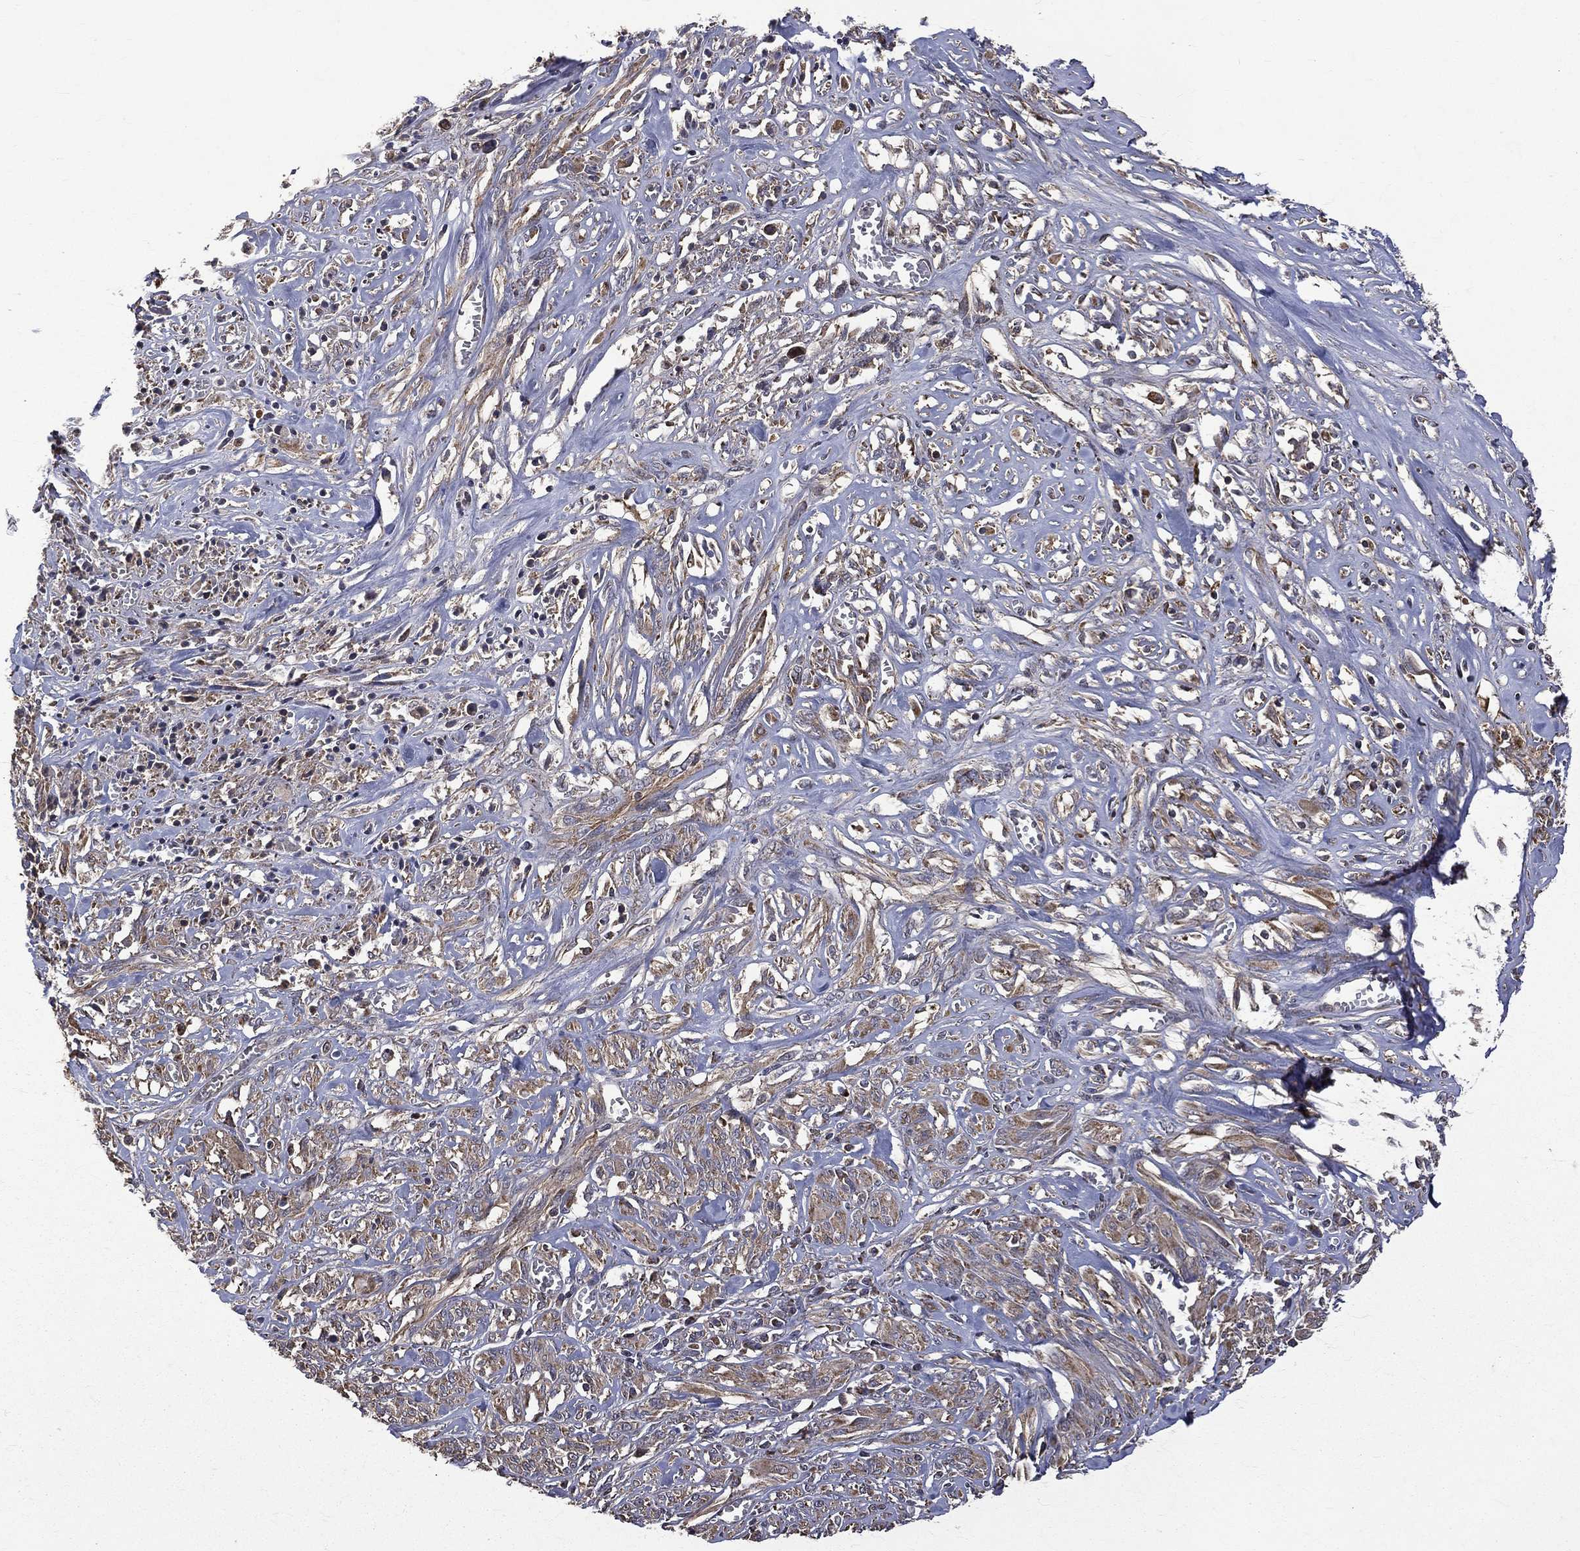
{"staining": {"intensity": "weak", "quantity": "<25%", "location": "cytoplasmic/membranous"}, "tissue": "melanoma", "cell_type": "Tumor cells", "image_type": "cancer", "snomed": [{"axis": "morphology", "description": "Malignant melanoma, NOS"}, {"axis": "topography", "description": "Skin"}], "caption": "Human melanoma stained for a protein using immunohistochemistry (IHC) shows no staining in tumor cells.", "gene": "RPGR", "patient": {"sex": "female", "age": 91}}